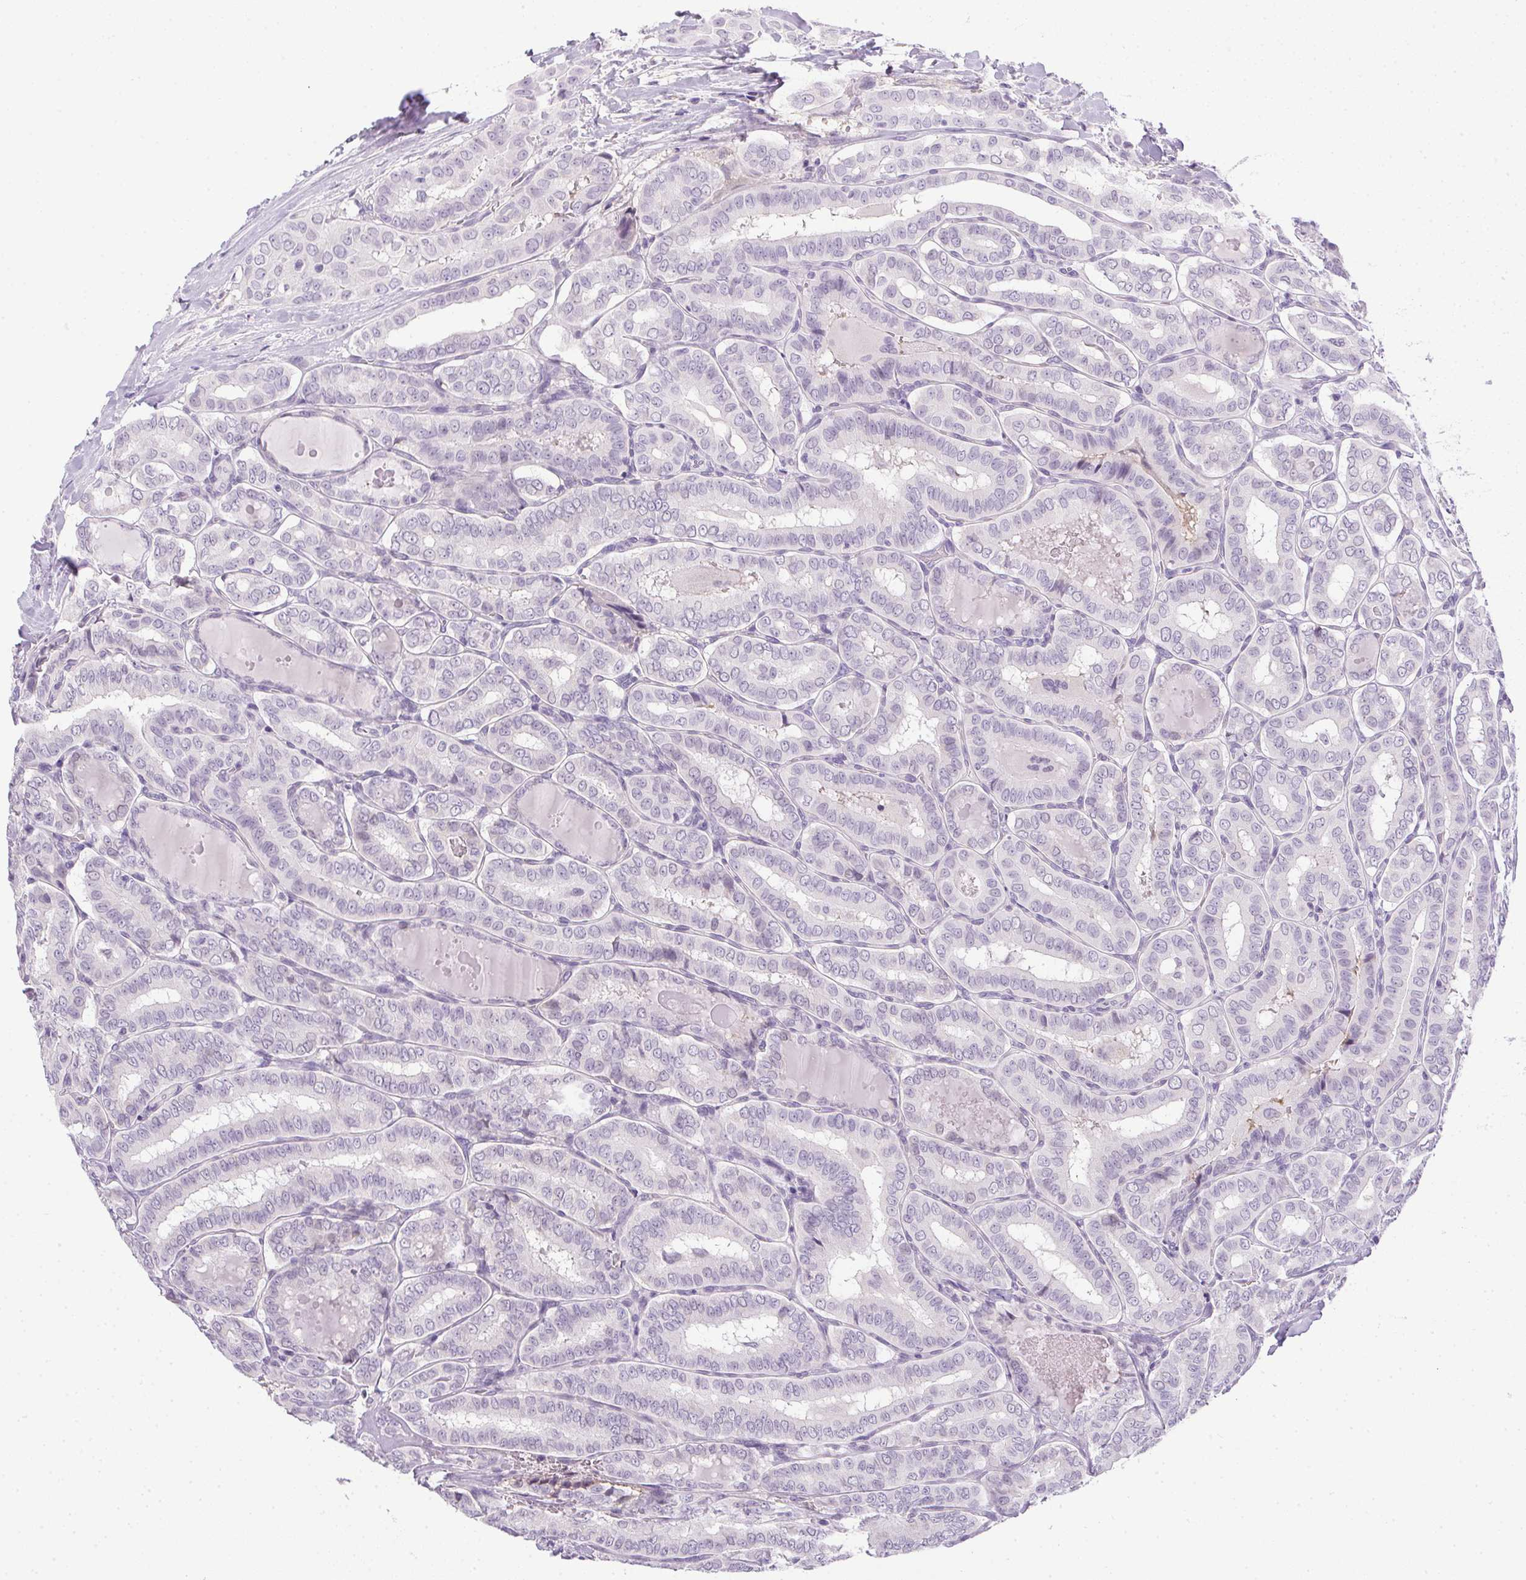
{"staining": {"intensity": "negative", "quantity": "none", "location": "none"}, "tissue": "thyroid cancer", "cell_type": "Tumor cells", "image_type": "cancer", "snomed": [{"axis": "morphology", "description": "Papillary adenocarcinoma, NOS"}, {"axis": "morphology", "description": "Papillary adenoma metastatic"}, {"axis": "topography", "description": "Thyroid gland"}], "caption": "Thyroid cancer was stained to show a protein in brown. There is no significant expression in tumor cells.", "gene": "PRL", "patient": {"sex": "female", "age": 50}}